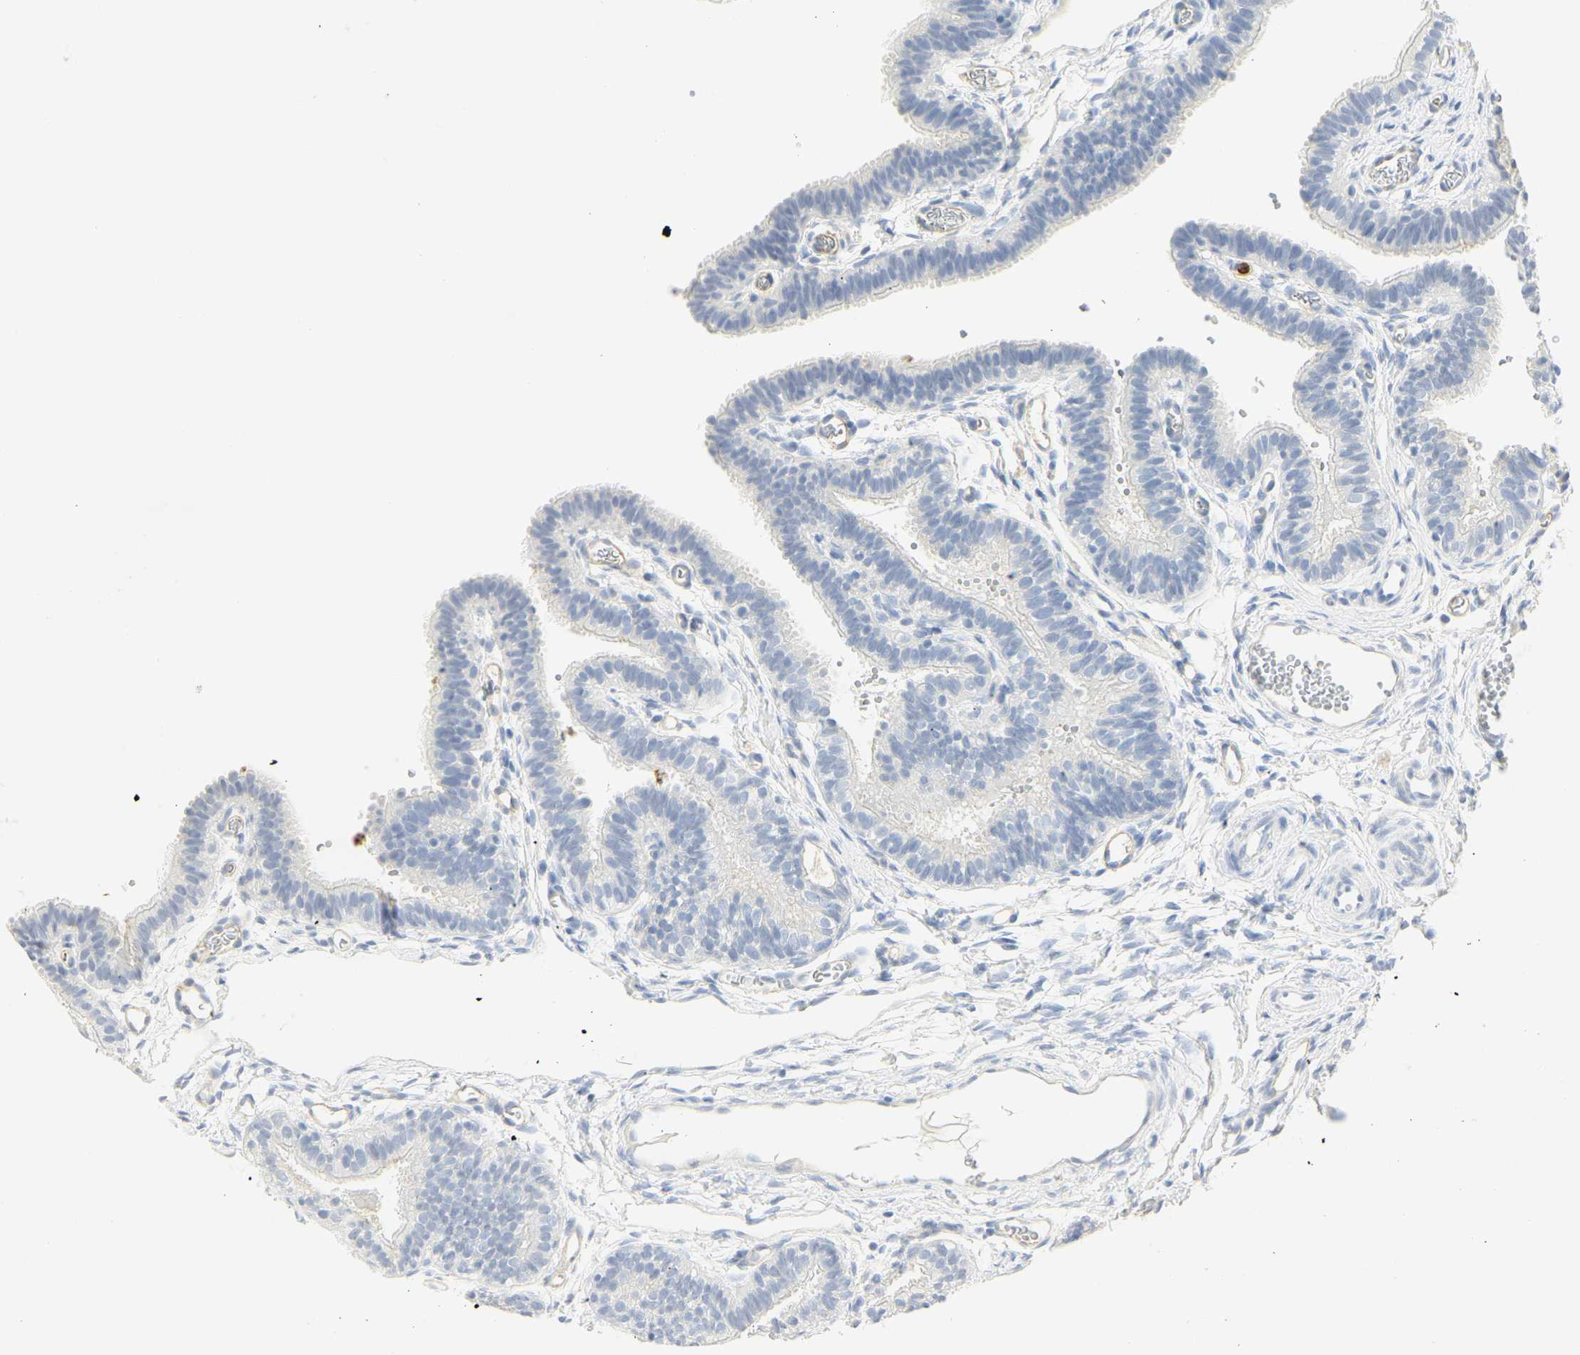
{"staining": {"intensity": "negative", "quantity": "none", "location": "none"}, "tissue": "fallopian tube", "cell_type": "Glandular cells", "image_type": "normal", "snomed": [{"axis": "morphology", "description": "Normal tissue, NOS"}, {"axis": "topography", "description": "Fallopian tube"}, {"axis": "topography", "description": "Placenta"}], "caption": "High power microscopy photomicrograph of an immunohistochemistry image of unremarkable fallopian tube, revealing no significant staining in glandular cells. The staining is performed using DAB (3,3'-diaminobenzidine) brown chromogen with nuclei counter-stained in using hematoxylin.", "gene": "CEACAM5", "patient": {"sex": "female", "age": 34}}